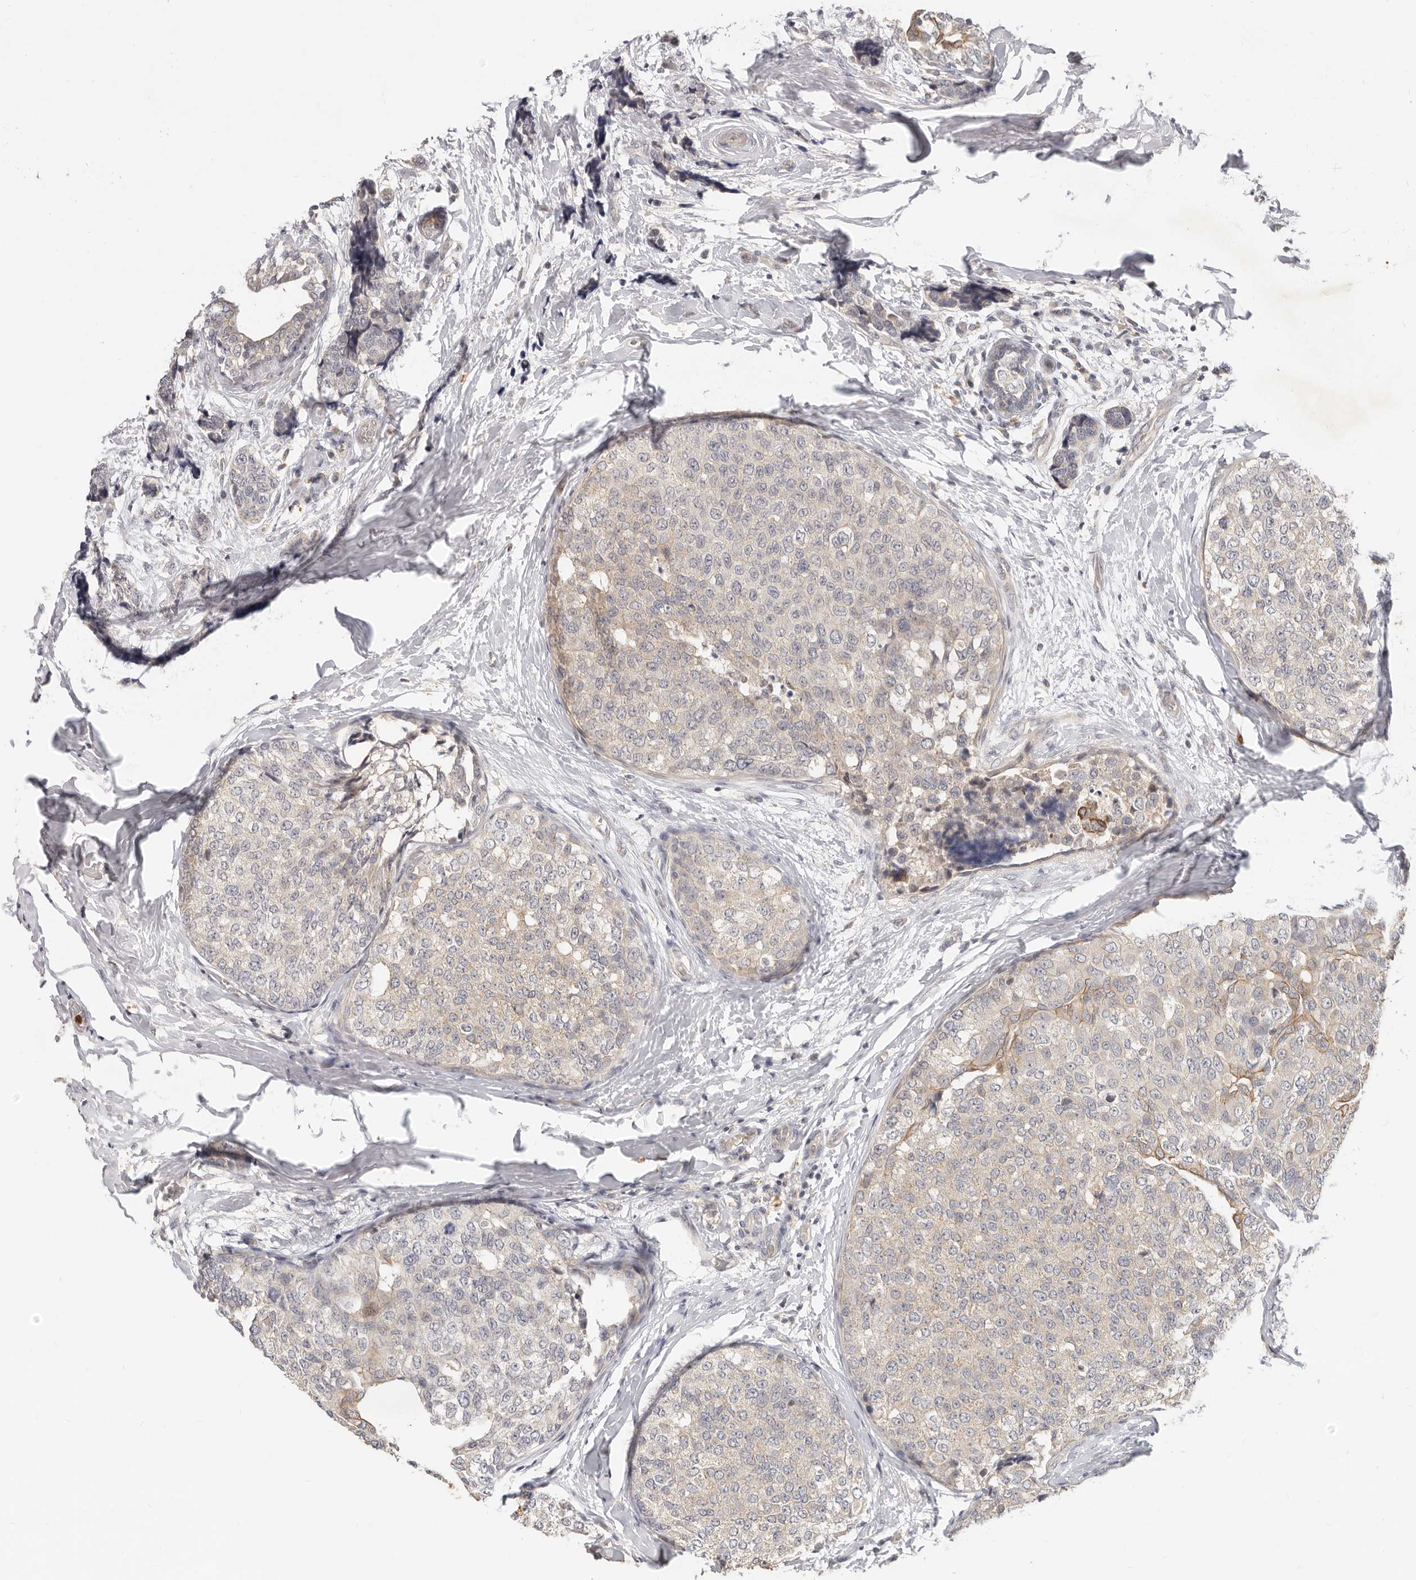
{"staining": {"intensity": "weak", "quantity": "<25%", "location": "cytoplasmic/membranous"}, "tissue": "breast cancer", "cell_type": "Tumor cells", "image_type": "cancer", "snomed": [{"axis": "morphology", "description": "Normal tissue, NOS"}, {"axis": "morphology", "description": "Duct carcinoma"}, {"axis": "topography", "description": "Breast"}], "caption": "High magnification brightfield microscopy of infiltrating ductal carcinoma (breast) stained with DAB (brown) and counterstained with hematoxylin (blue): tumor cells show no significant positivity.", "gene": "USP49", "patient": {"sex": "female", "age": 43}}